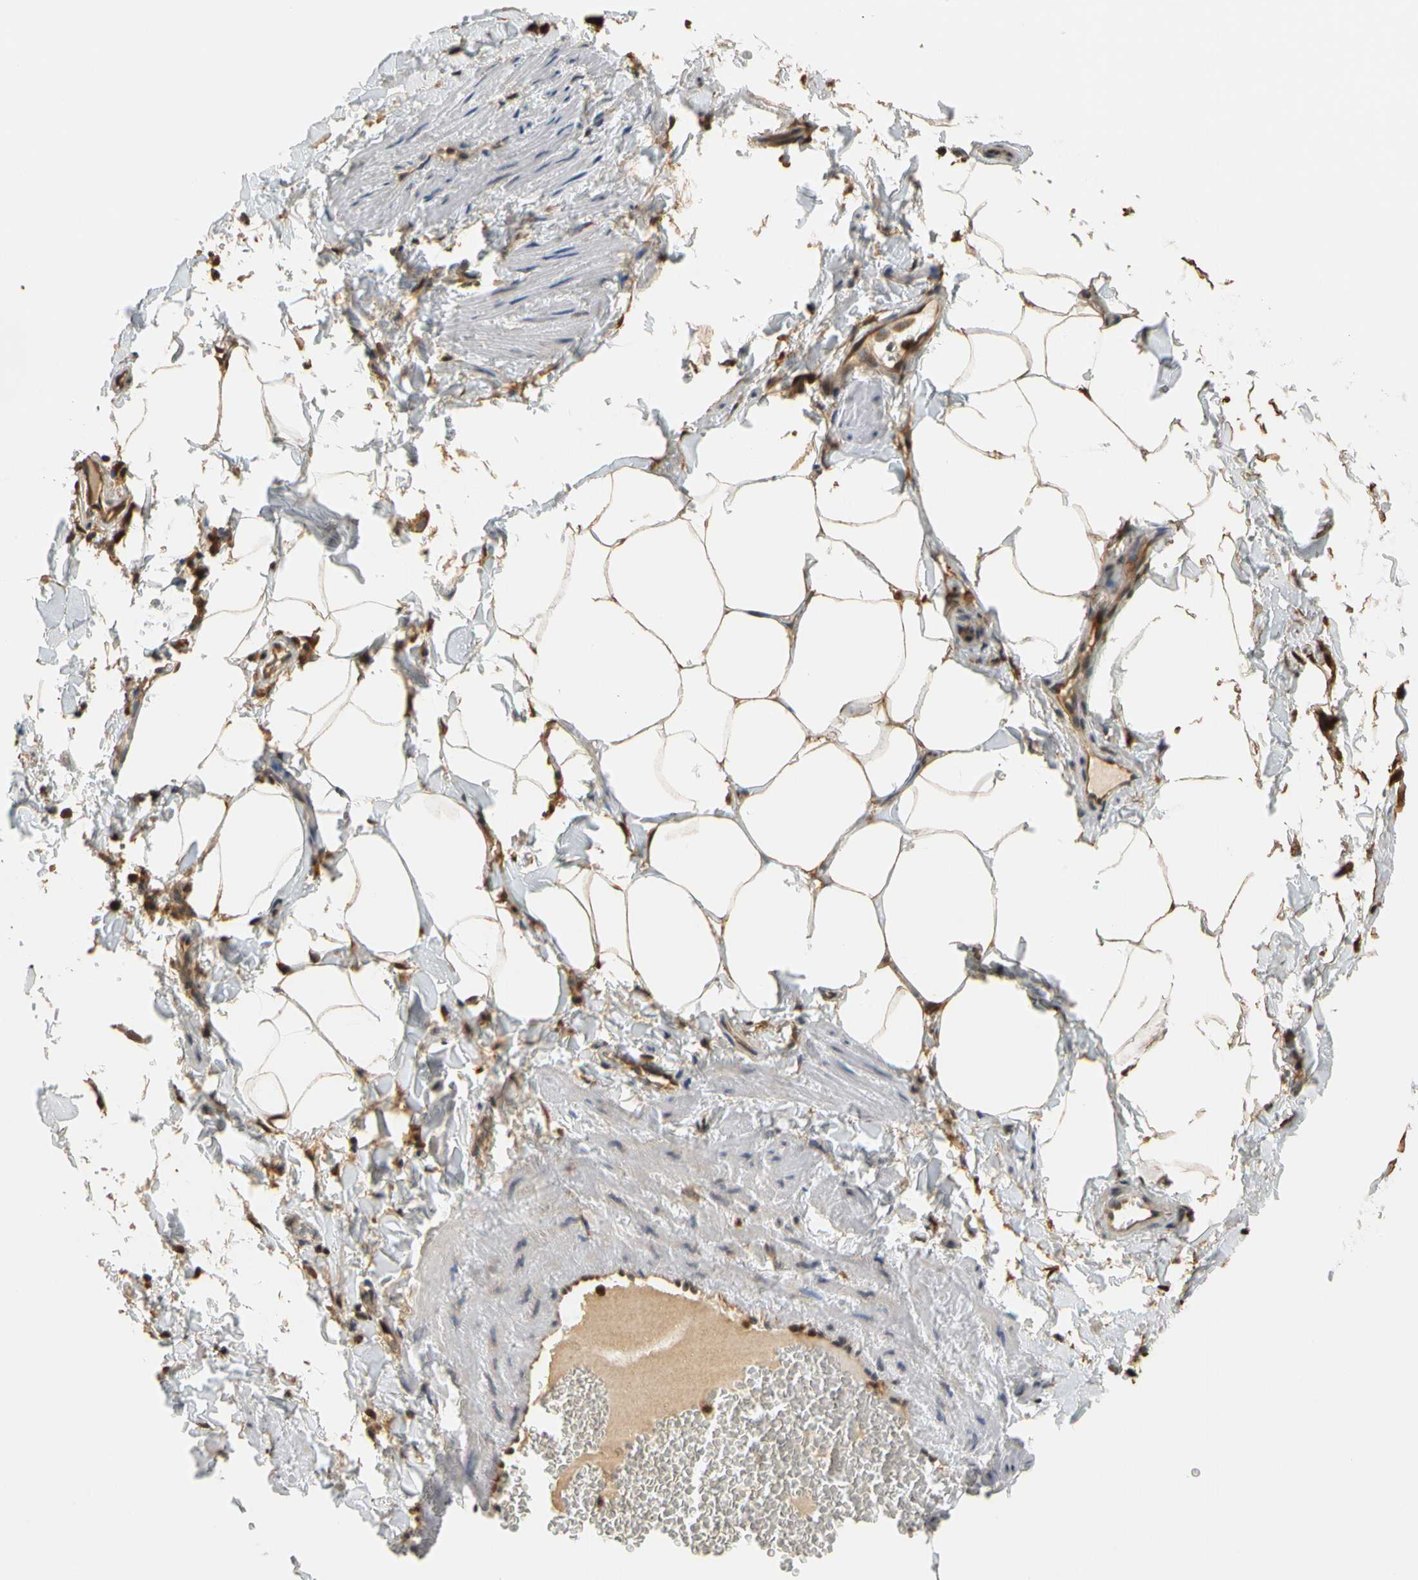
{"staining": {"intensity": "weak", "quantity": "25%-75%", "location": "cytoplasmic/membranous"}, "tissue": "soft tissue", "cell_type": "Fibroblasts", "image_type": "normal", "snomed": [{"axis": "morphology", "description": "Normal tissue, NOS"}, {"axis": "topography", "description": "Vascular tissue"}], "caption": "High-power microscopy captured an immunohistochemistry (IHC) image of benign soft tissue, revealing weak cytoplasmic/membranous staining in approximately 25%-75% of fibroblasts. Nuclei are stained in blue.", "gene": "GPSM2", "patient": {"sex": "male", "age": 41}}